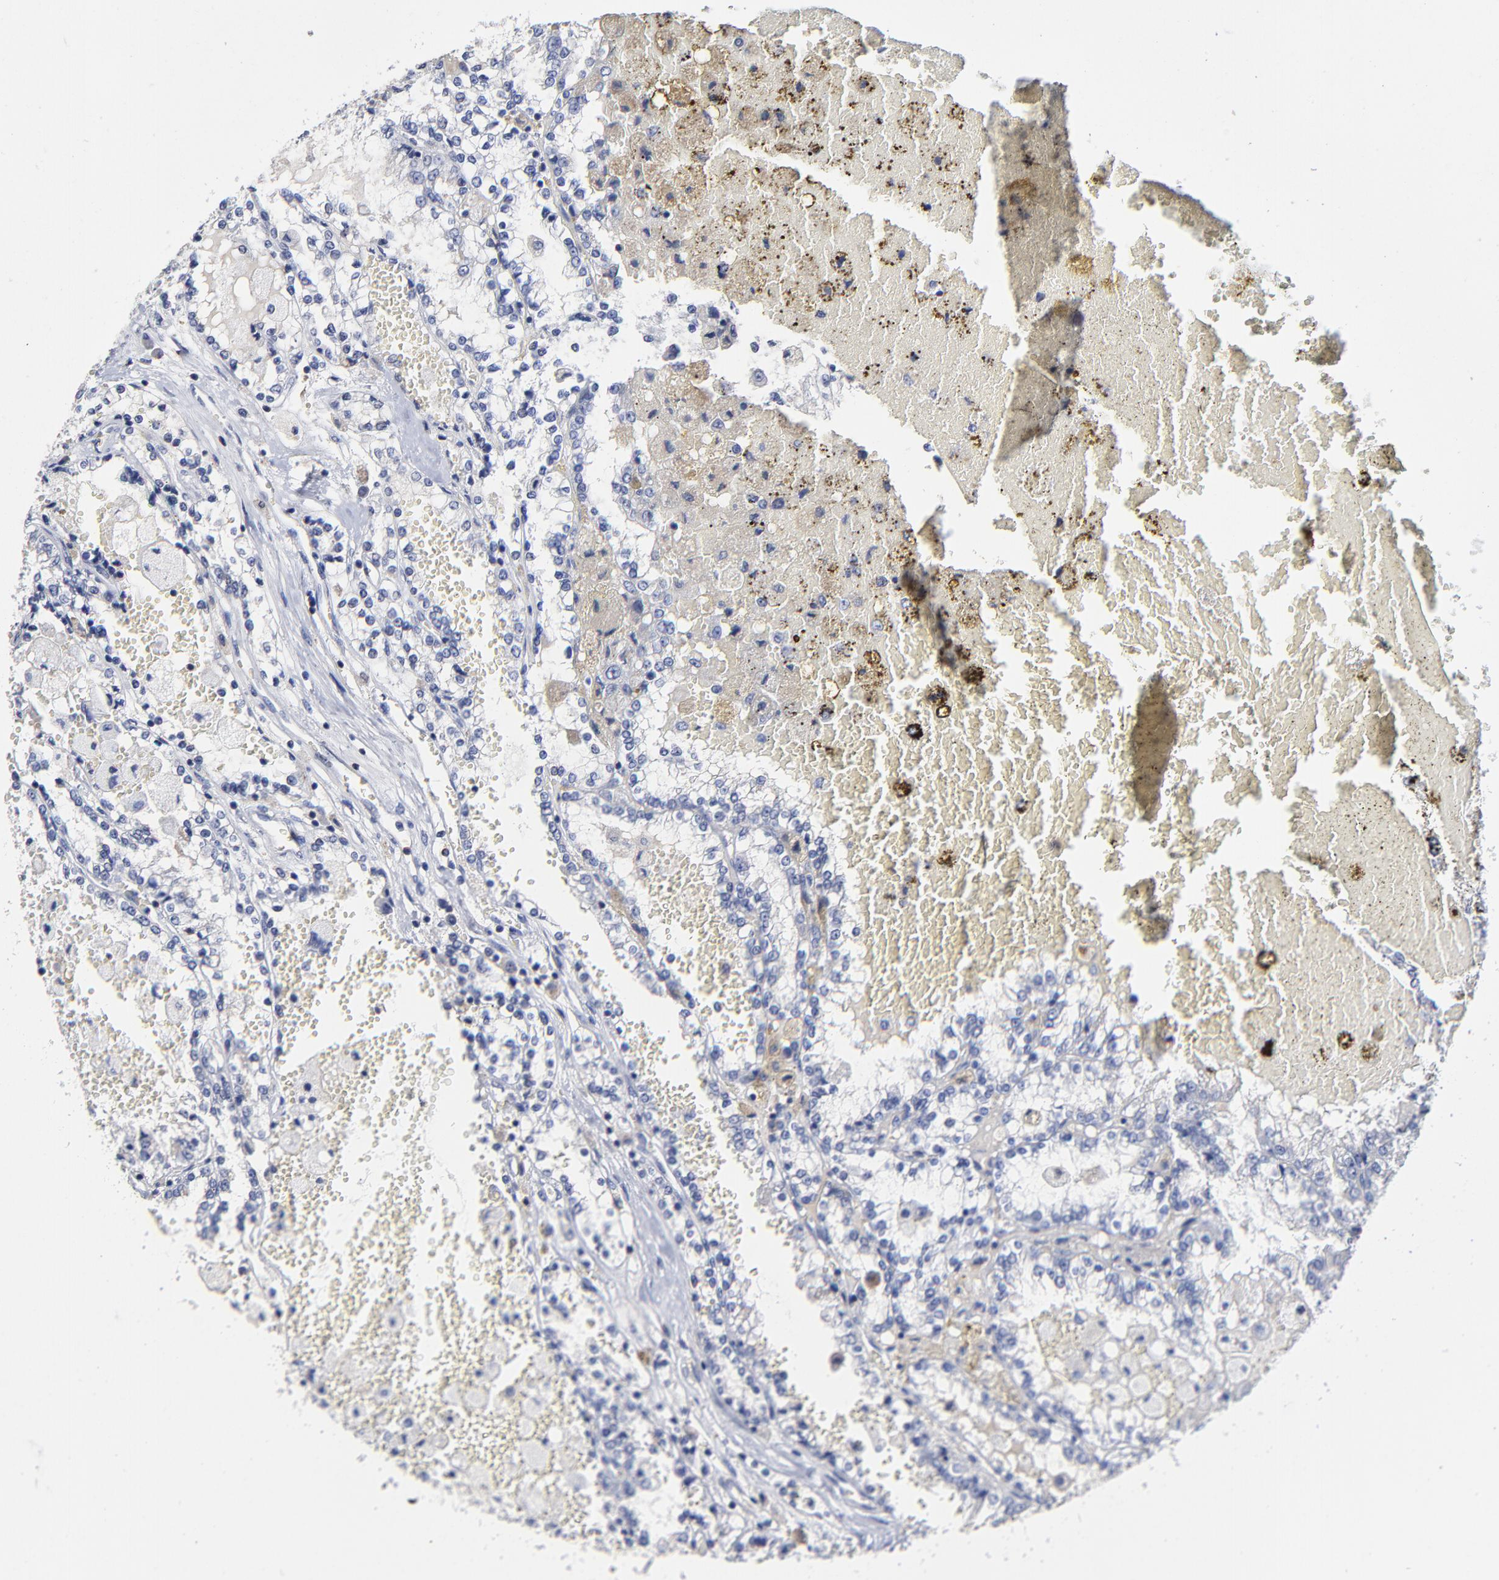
{"staining": {"intensity": "negative", "quantity": "none", "location": "none"}, "tissue": "renal cancer", "cell_type": "Tumor cells", "image_type": "cancer", "snomed": [{"axis": "morphology", "description": "Adenocarcinoma, NOS"}, {"axis": "topography", "description": "Kidney"}], "caption": "This is a image of immunohistochemistry staining of renal cancer, which shows no expression in tumor cells.", "gene": "TRAT1", "patient": {"sex": "female", "age": 56}}